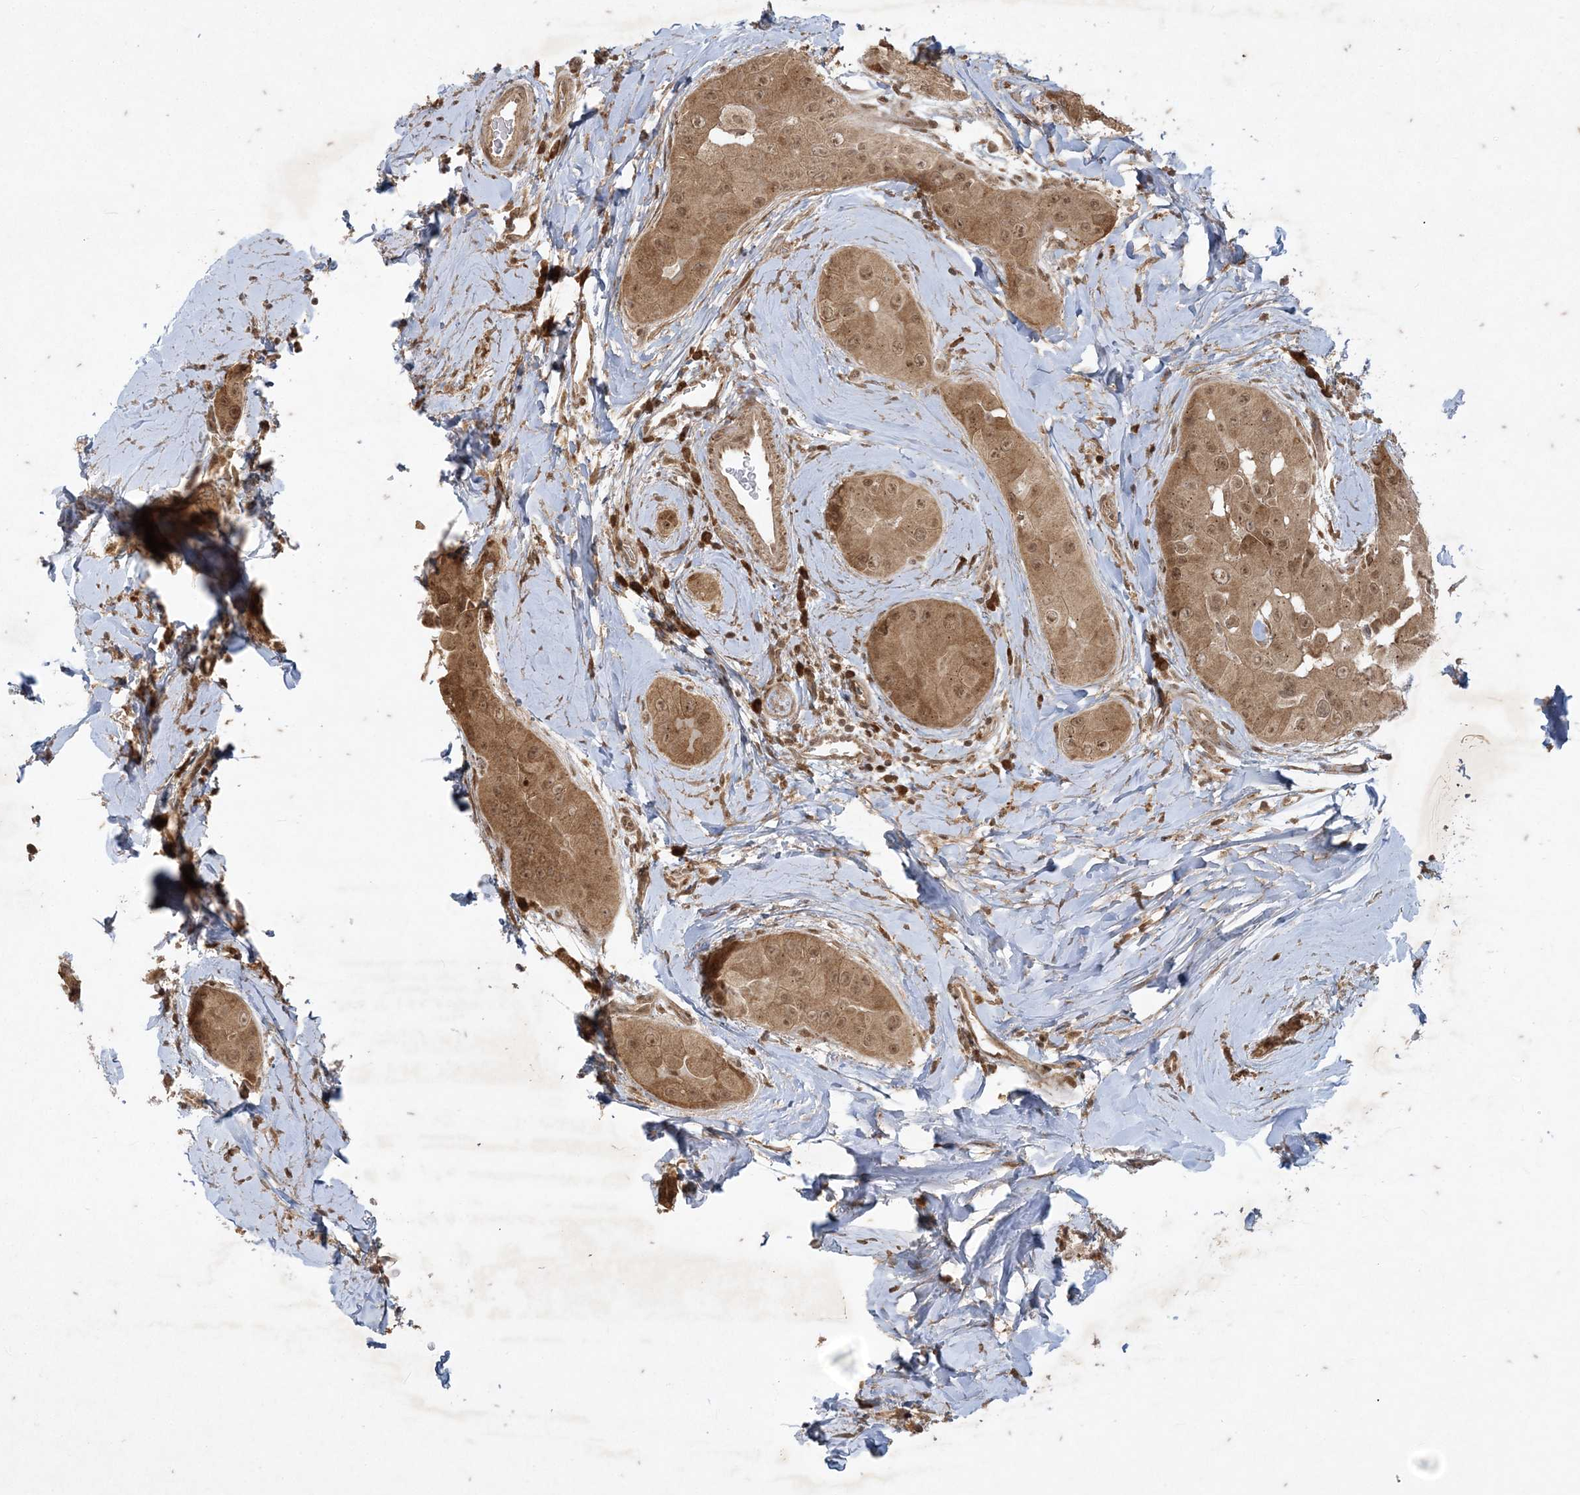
{"staining": {"intensity": "moderate", "quantity": ">75%", "location": "cytoplasmic/membranous,nuclear"}, "tissue": "thyroid cancer", "cell_type": "Tumor cells", "image_type": "cancer", "snomed": [{"axis": "morphology", "description": "Papillary adenocarcinoma, NOS"}, {"axis": "topography", "description": "Thyroid gland"}], "caption": "Immunohistochemistry (IHC) (DAB) staining of thyroid cancer displays moderate cytoplasmic/membranous and nuclear protein positivity in about >75% of tumor cells.", "gene": "RRAS", "patient": {"sex": "male", "age": 33}}